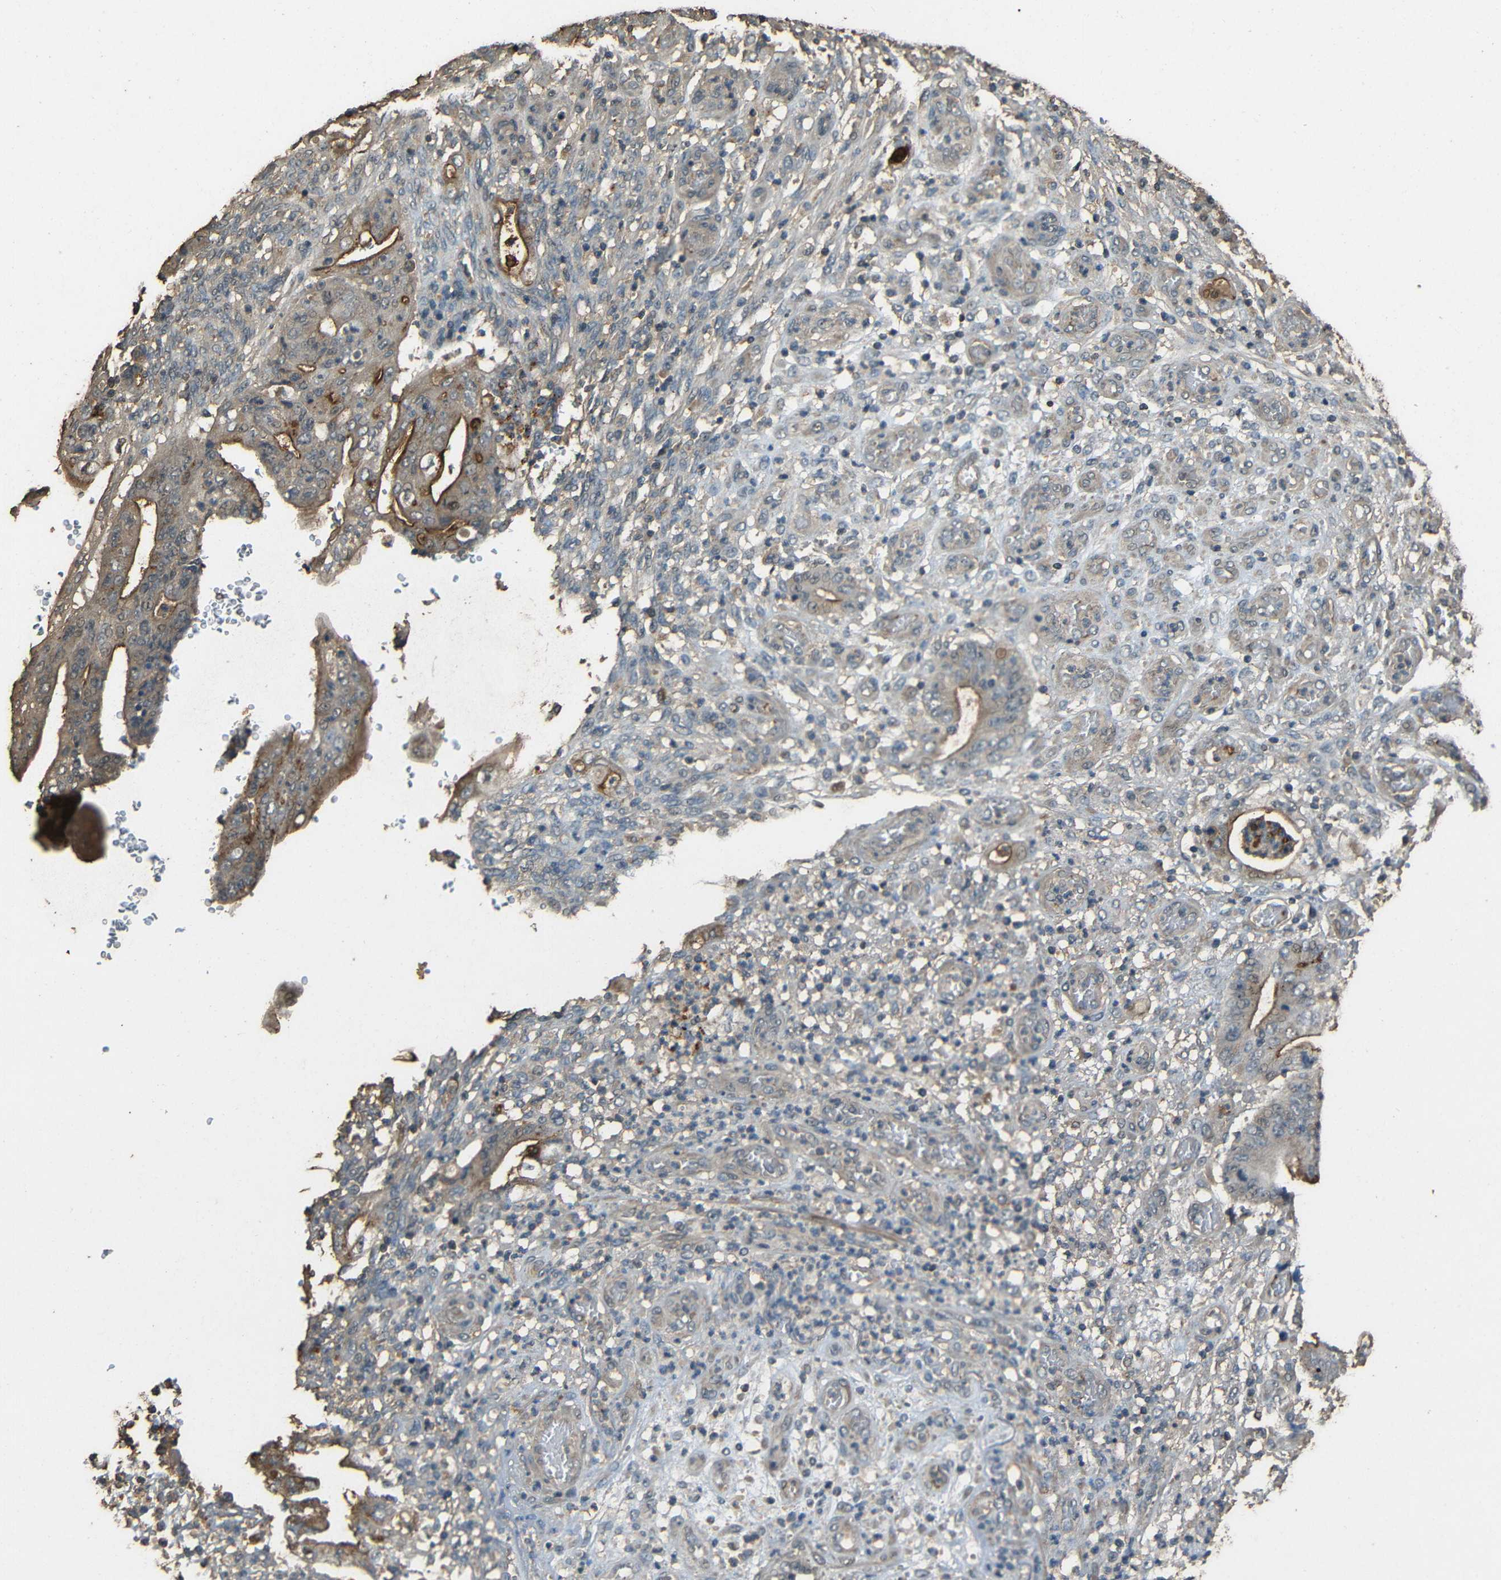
{"staining": {"intensity": "moderate", "quantity": ">75%", "location": "cytoplasmic/membranous"}, "tissue": "stomach cancer", "cell_type": "Tumor cells", "image_type": "cancer", "snomed": [{"axis": "morphology", "description": "Adenocarcinoma, NOS"}, {"axis": "topography", "description": "Stomach"}], "caption": "Moderate cytoplasmic/membranous staining for a protein is present in about >75% of tumor cells of adenocarcinoma (stomach) using IHC.", "gene": "PDE5A", "patient": {"sex": "female", "age": 73}}